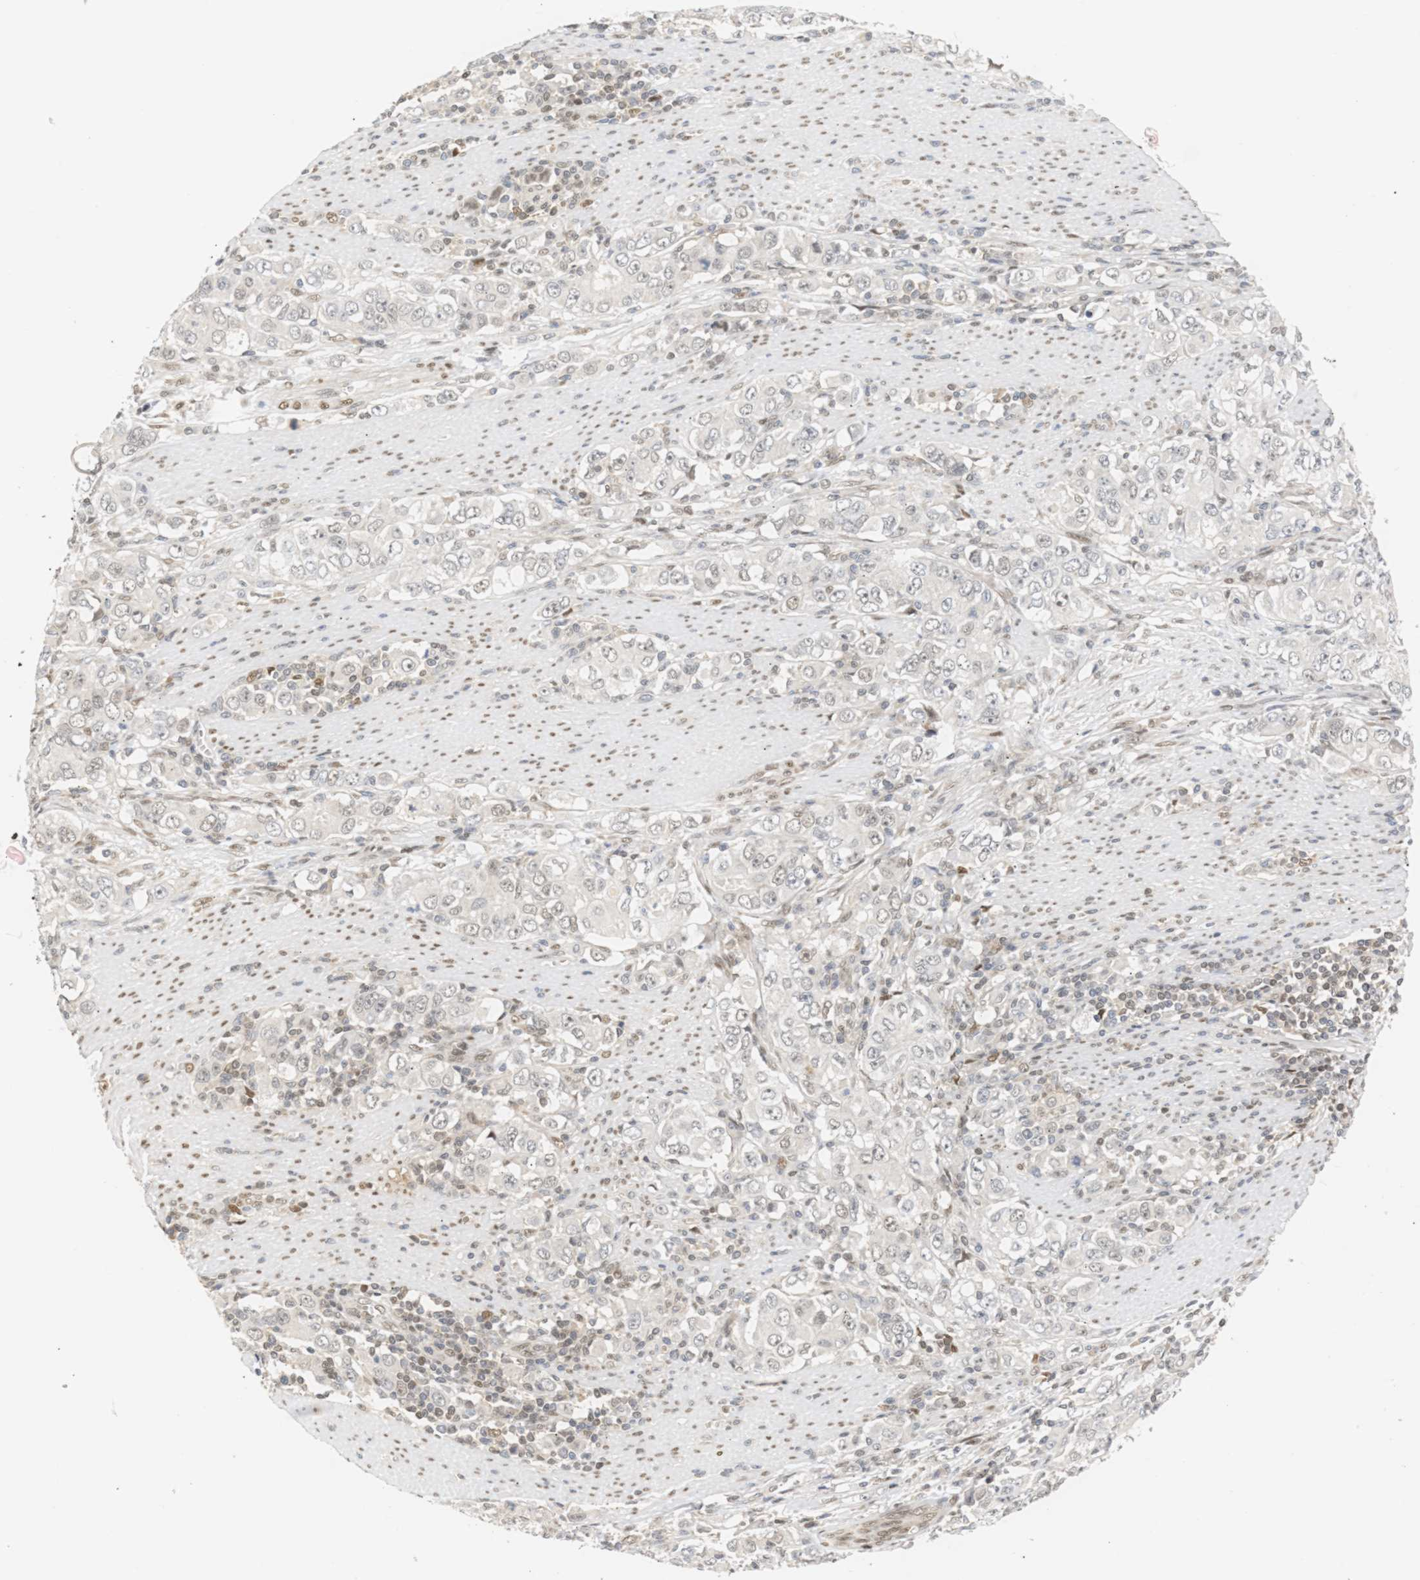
{"staining": {"intensity": "weak", "quantity": "<25%", "location": "nuclear"}, "tissue": "stomach cancer", "cell_type": "Tumor cells", "image_type": "cancer", "snomed": [{"axis": "morphology", "description": "Adenocarcinoma, NOS"}, {"axis": "topography", "description": "Stomach, lower"}], "caption": "The histopathology image exhibits no staining of tumor cells in adenocarcinoma (stomach).", "gene": "SSBP2", "patient": {"sex": "female", "age": 72}}